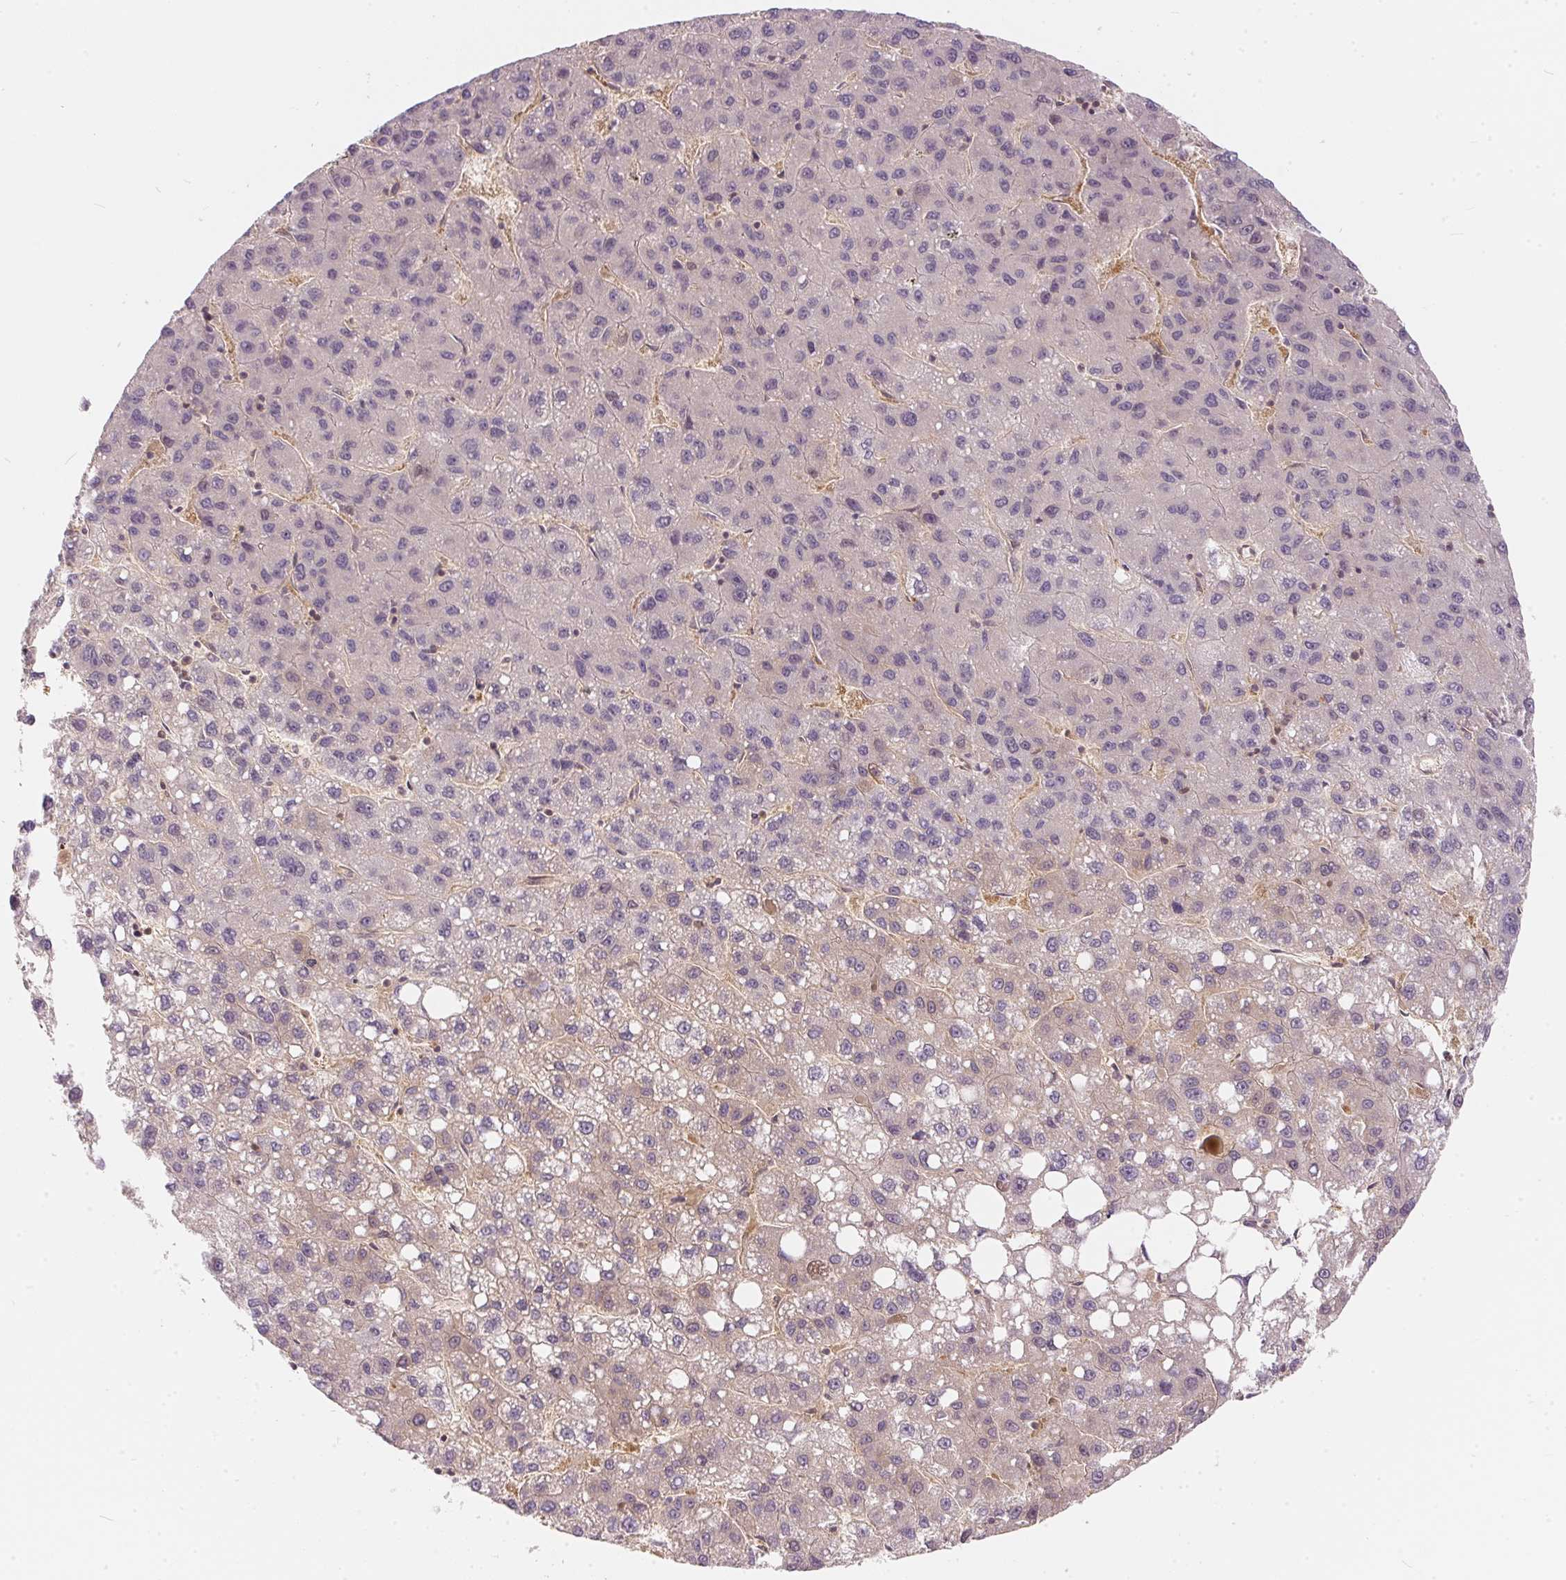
{"staining": {"intensity": "negative", "quantity": "none", "location": "none"}, "tissue": "liver cancer", "cell_type": "Tumor cells", "image_type": "cancer", "snomed": [{"axis": "morphology", "description": "Carcinoma, Hepatocellular, NOS"}, {"axis": "topography", "description": "Liver"}], "caption": "Tumor cells are negative for brown protein staining in hepatocellular carcinoma (liver).", "gene": "BLMH", "patient": {"sex": "female", "age": 82}}